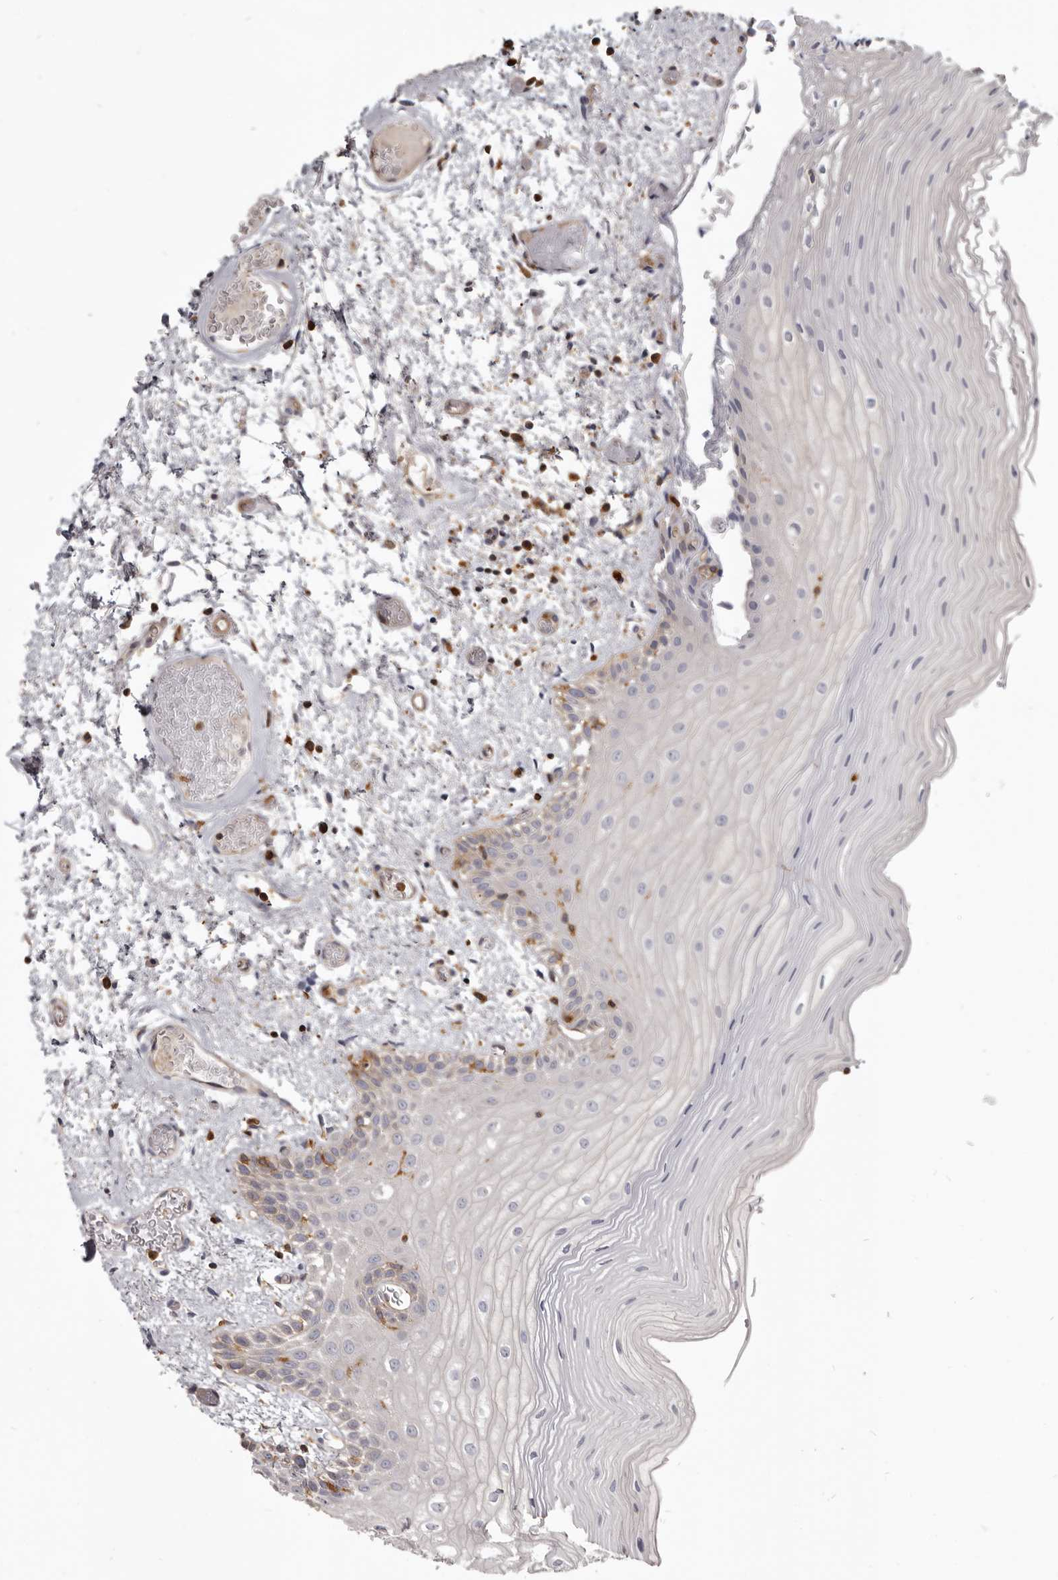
{"staining": {"intensity": "weak", "quantity": "<25%", "location": "cytoplasmic/membranous"}, "tissue": "oral mucosa", "cell_type": "Squamous epithelial cells", "image_type": "normal", "snomed": [{"axis": "morphology", "description": "Normal tissue, NOS"}, {"axis": "topography", "description": "Oral tissue"}], "caption": "Histopathology image shows no protein expression in squamous epithelial cells of normal oral mucosa. The staining is performed using DAB (3,3'-diaminobenzidine) brown chromogen with nuclei counter-stained in using hematoxylin.", "gene": "CBL", "patient": {"sex": "male", "age": 52}}